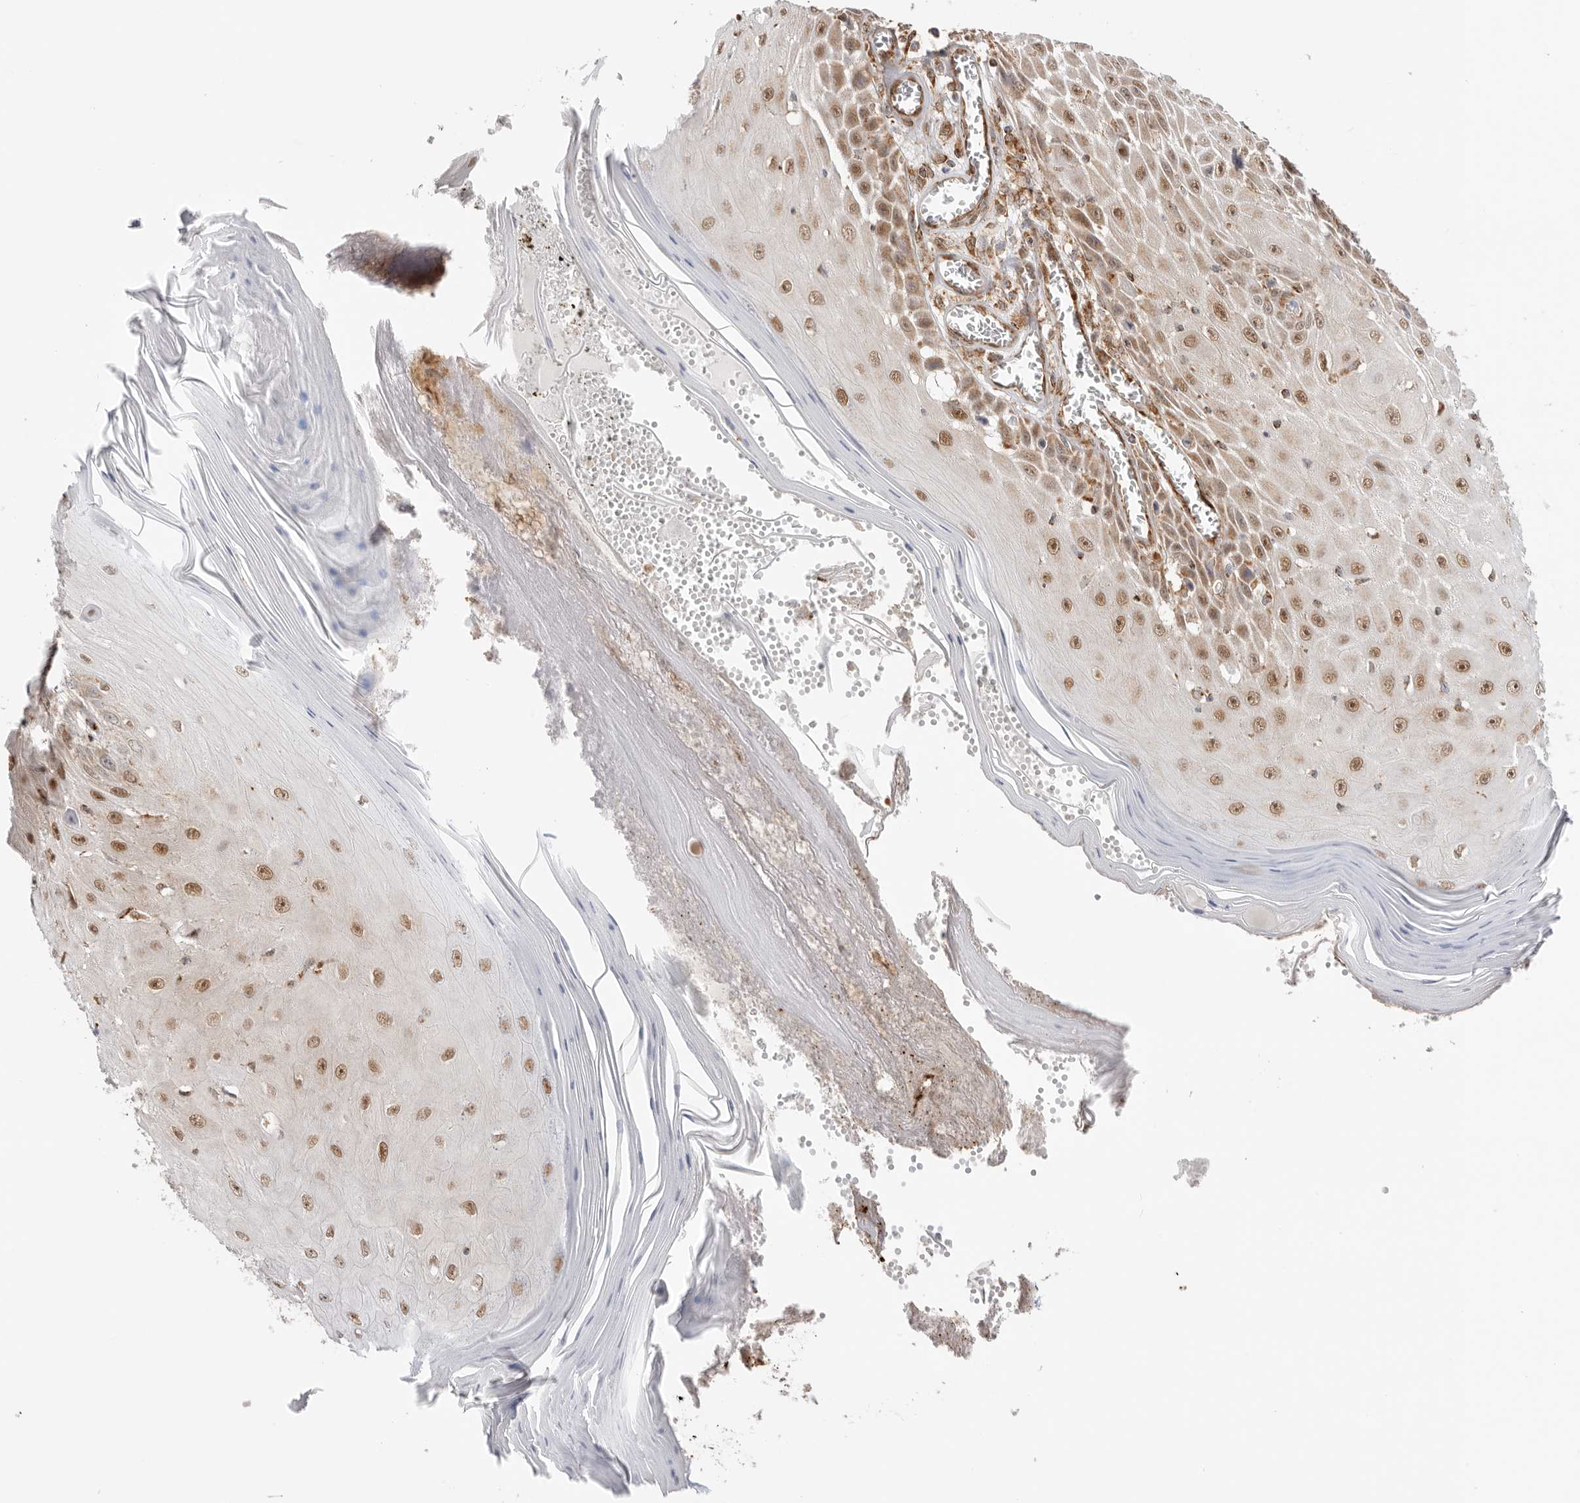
{"staining": {"intensity": "moderate", "quantity": ">75%", "location": "nuclear"}, "tissue": "skin cancer", "cell_type": "Tumor cells", "image_type": "cancer", "snomed": [{"axis": "morphology", "description": "Squamous cell carcinoma, NOS"}, {"axis": "topography", "description": "Skin"}], "caption": "A high-resolution photomicrograph shows IHC staining of skin cancer, which reveals moderate nuclear staining in about >75% of tumor cells. (Stains: DAB (3,3'-diaminobenzidine) in brown, nuclei in blue, Microscopy: brightfield microscopy at high magnification).", "gene": "DCAF8", "patient": {"sex": "female", "age": 73}}